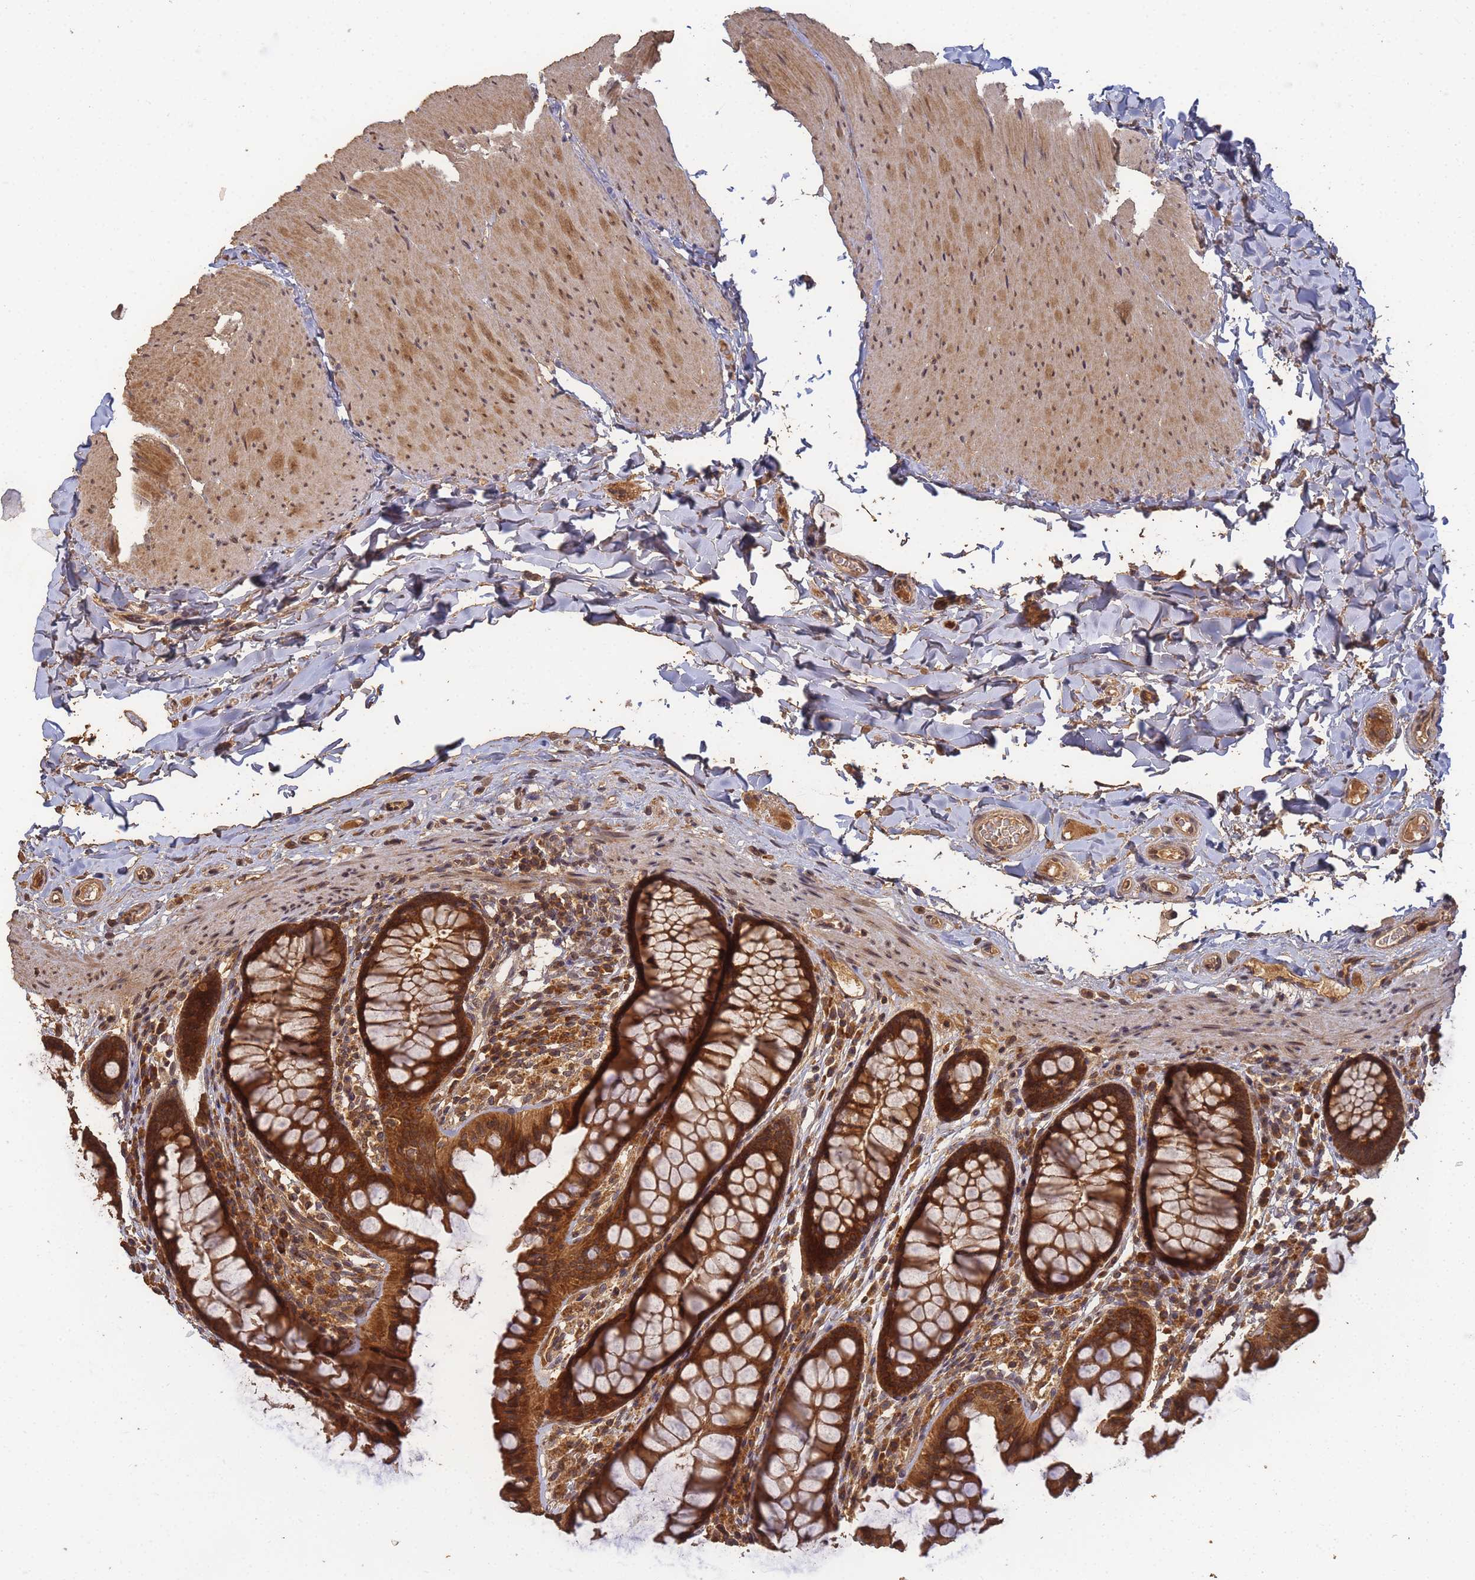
{"staining": {"intensity": "moderate", "quantity": ">75%", "location": "cytoplasmic/membranous"}, "tissue": "colon", "cell_type": "Endothelial cells", "image_type": "normal", "snomed": [{"axis": "morphology", "description": "Normal tissue, NOS"}, {"axis": "topography", "description": "Colon"}], "caption": "Immunohistochemistry (IHC) histopathology image of benign colon: human colon stained using immunohistochemistry (IHC) demonstrates medium levels of moderate protein expression localized specifically in the cytoplasmic/membranous of endothelial cells, appearing as a cytoplasmic/membranous brown color.", "gene": "ALKBH1", "patient": {"sex": "female", "age": 55}}